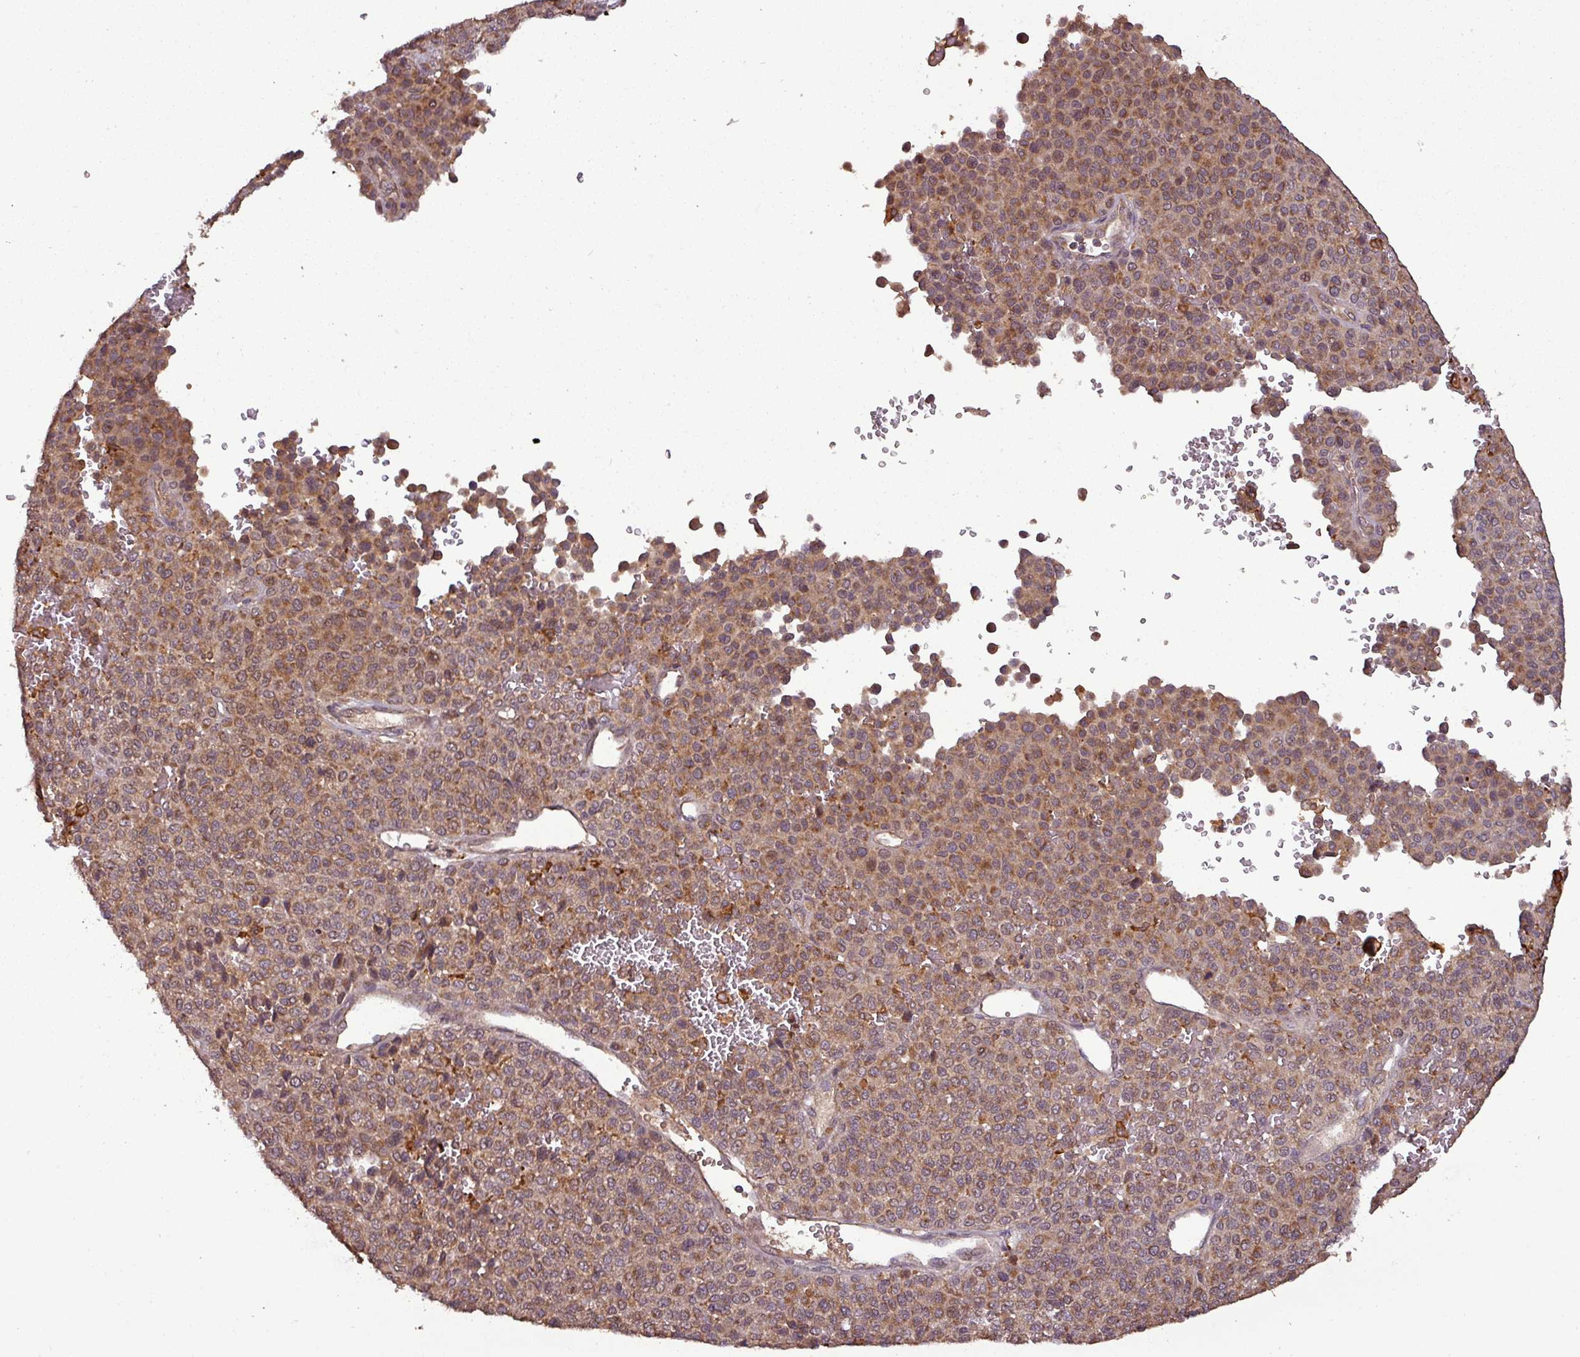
{"staining": {"intensity": "moderate", "quantity": ">75%", "location": "cytoplasmic/membranous,nuclear"}, "tissue": "melanoma", "cell_type": "Tumor cells", "image_type": "cancer", "snomed": [{"axis": "morphology", "description": "Malignant melanoma, Metastatic site"}, {"axis": "topography", "description": "Pancreas"}], "caption": "Tumor cells display medium levels of moderate cytoplasmic/membranous and nuclear expression in about >75% of cells in melanoma.", "gene": "NT5C3A", "patient": {"sex": "female", "age": 30}}